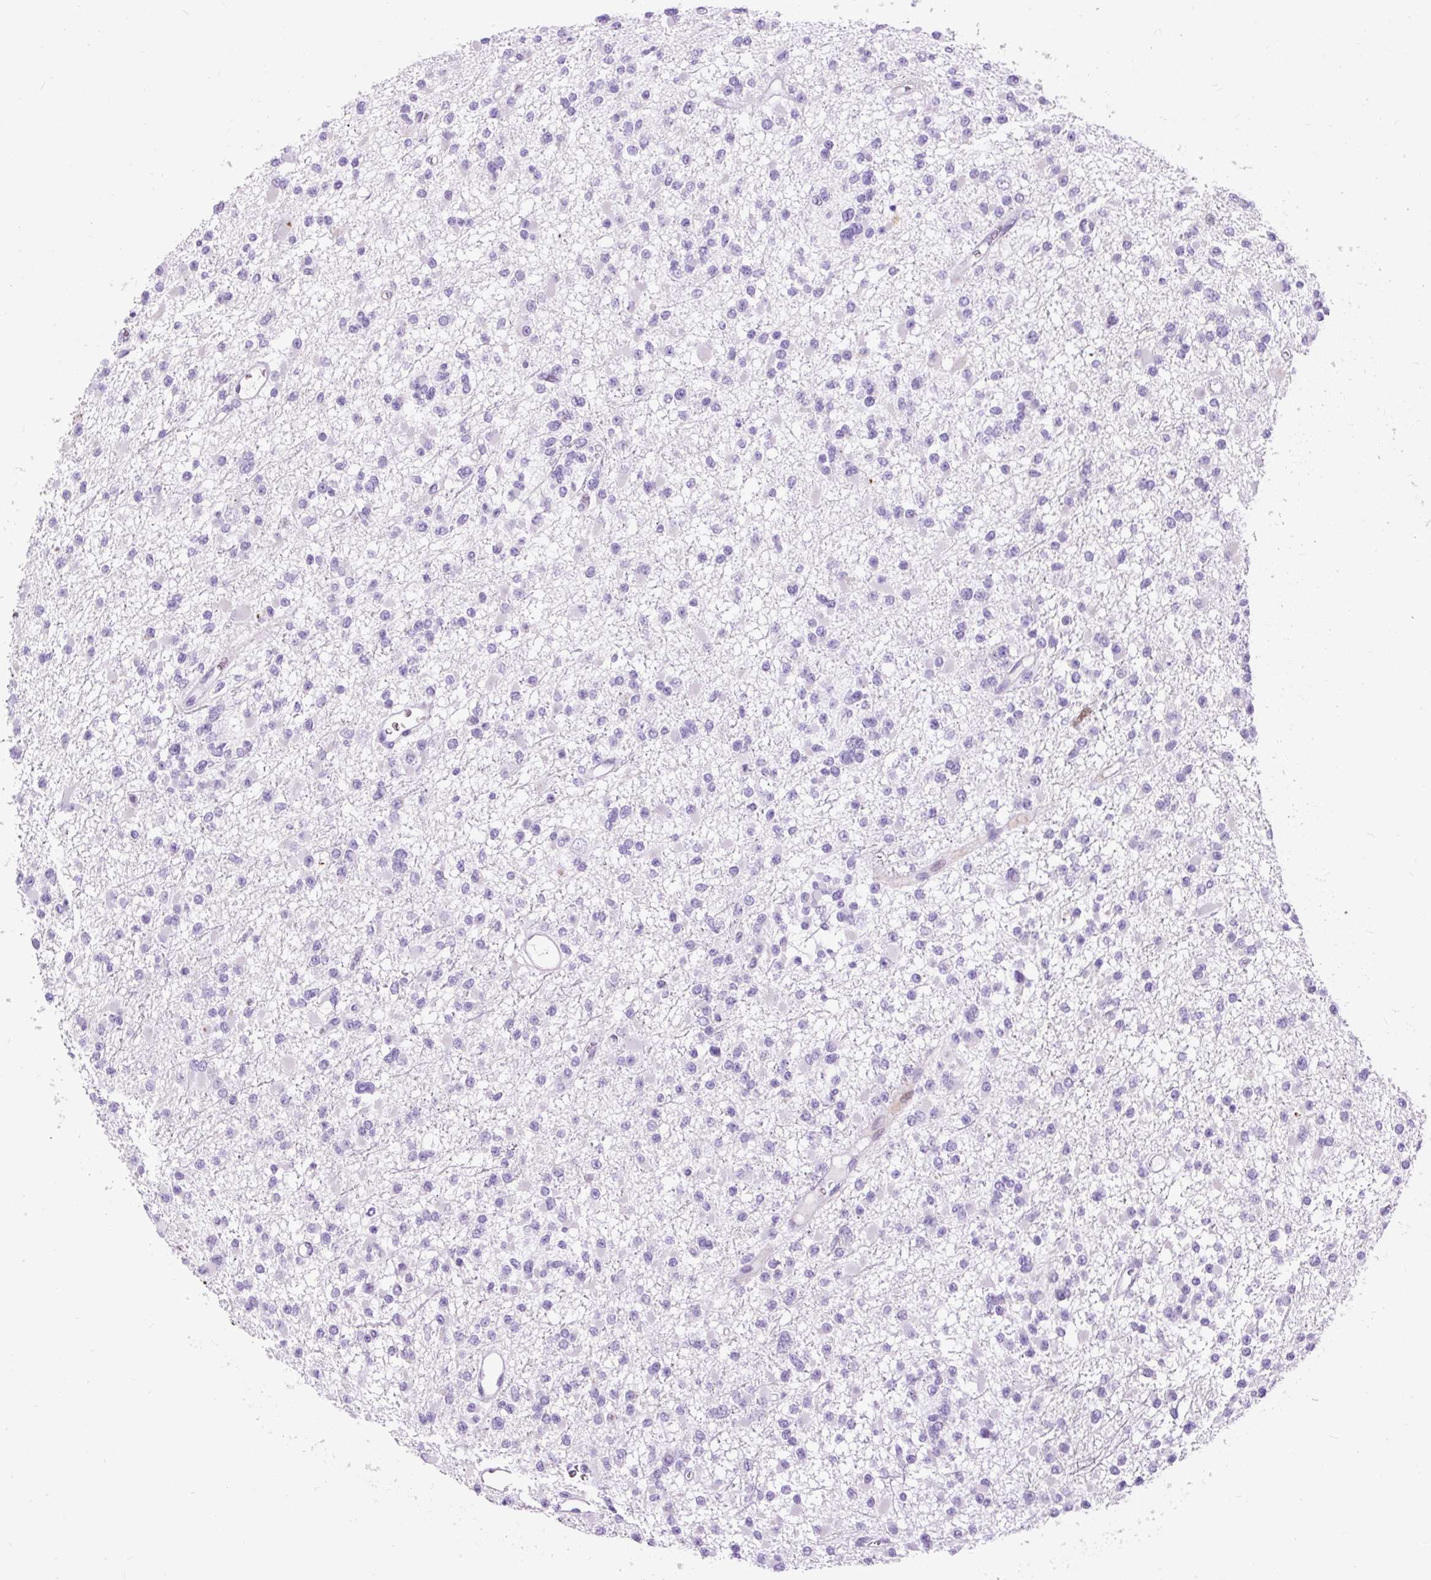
{"staining": {"intensity": "negative", "quantity": "none", "location": "none"}, "tissue": "glioma", "cell_type": "Tumor cells", "image_type": "cancer", "snomed": [{"axis": "morphology", "description": "Glioma, malignant, Low grade"}, {"axis": "topography", "description": "Brain"}], "caption": "Immunohistochemistry (IHC) image of neoplastic tissue: human malignant glioma (low-grade) stained with DAB displays no significant protein staining in tumor cells.", "gene": "SPC24", "patient": {"sex": "female", "age": 22}}